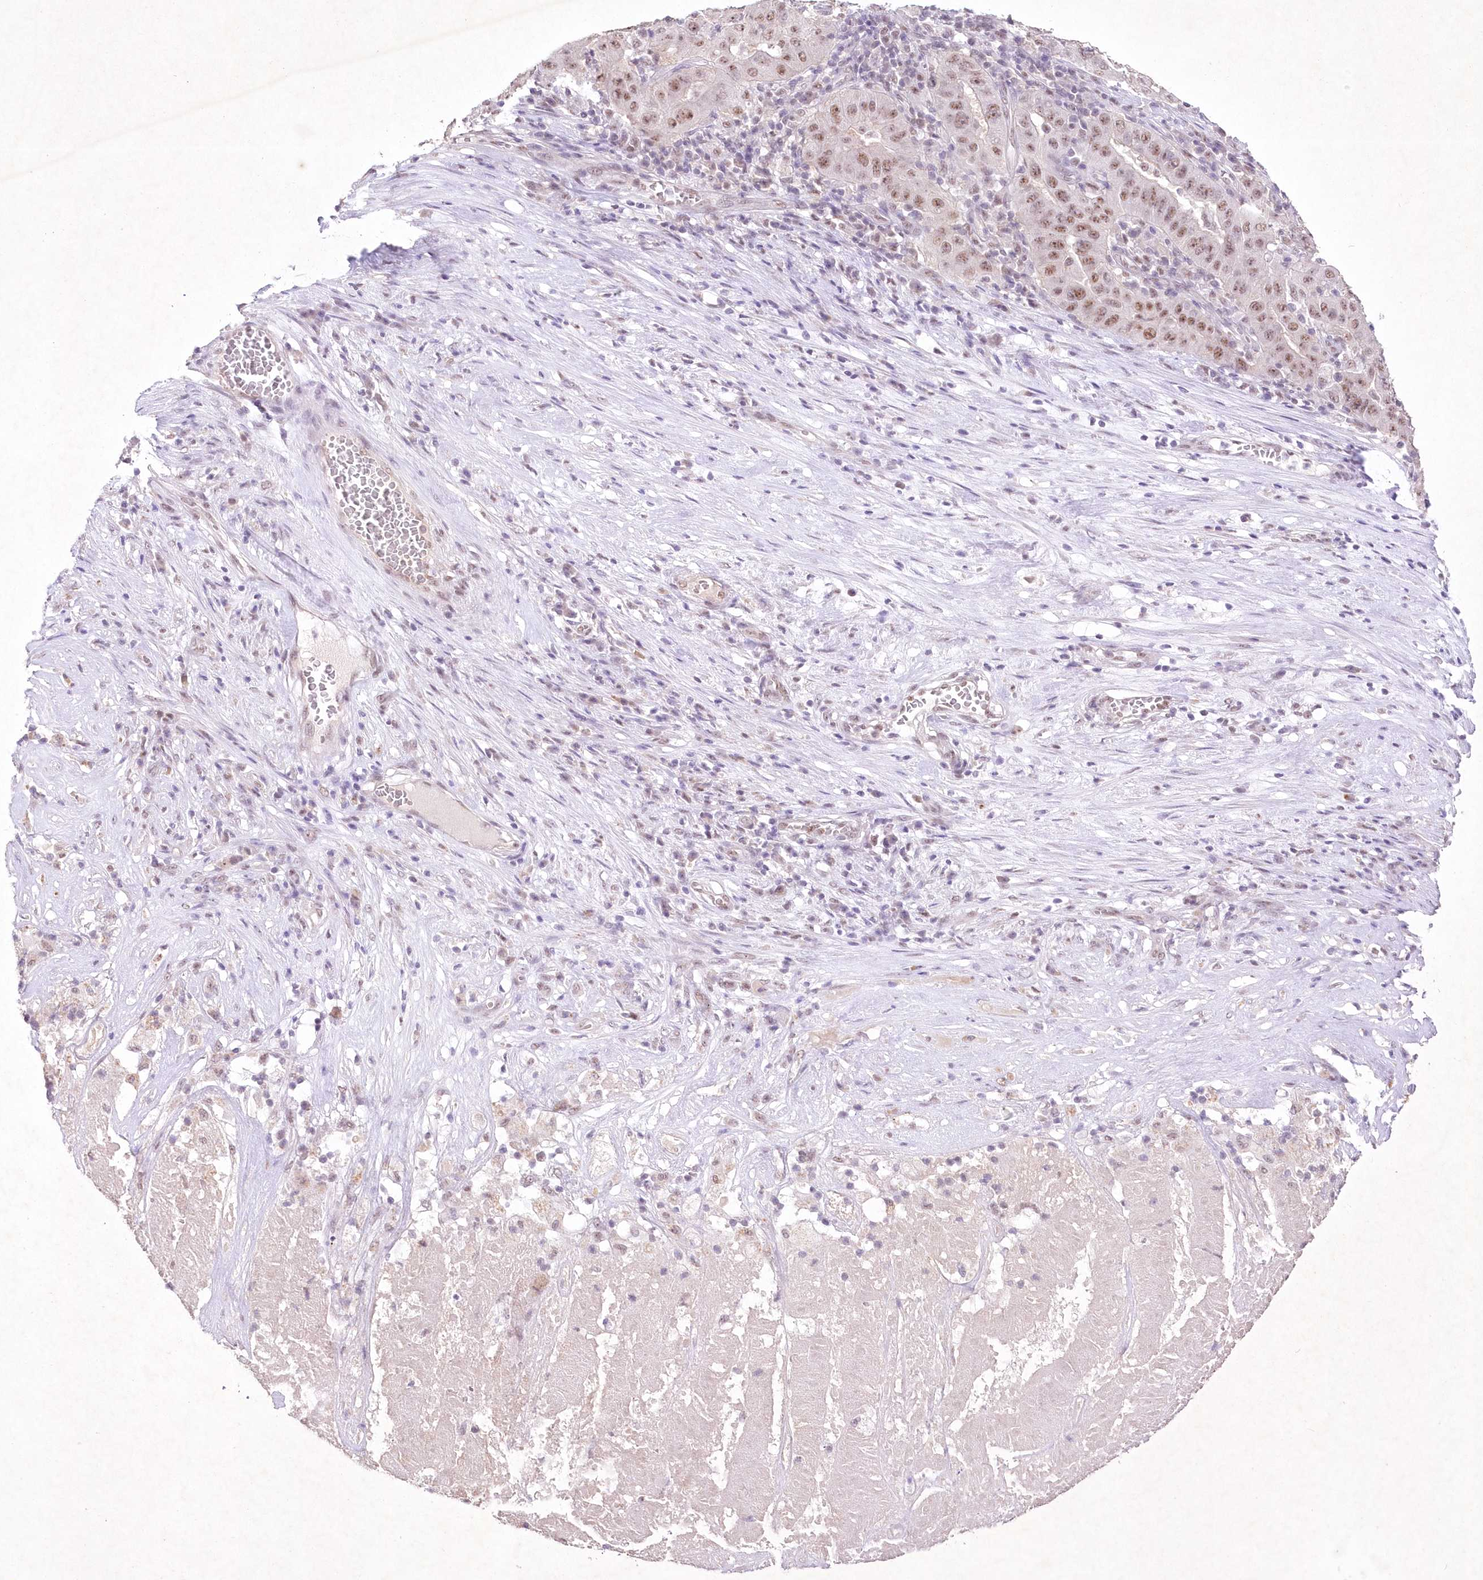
{"staining": {"intensity": "moderate", "quantity": ">75%", "location": "nuclear"}, "tissue": "pancreatic cancer", "cell_type": "Tumor cells", "image_type": "cancer", "snomed": [{"axis": "morphology", "description": "Adenocarcinoma, NOS"}, {"axis": "topography", "description": "Pancreas"}], "caption": "The histopathology image demonstrates a brown stain indicating the presence of a protein in the nuclear of tumor cells in pancreatic cancer (adenocarcinoma).", "gene": "RBM27", "patient": {"sex": "male", "age": 63}}